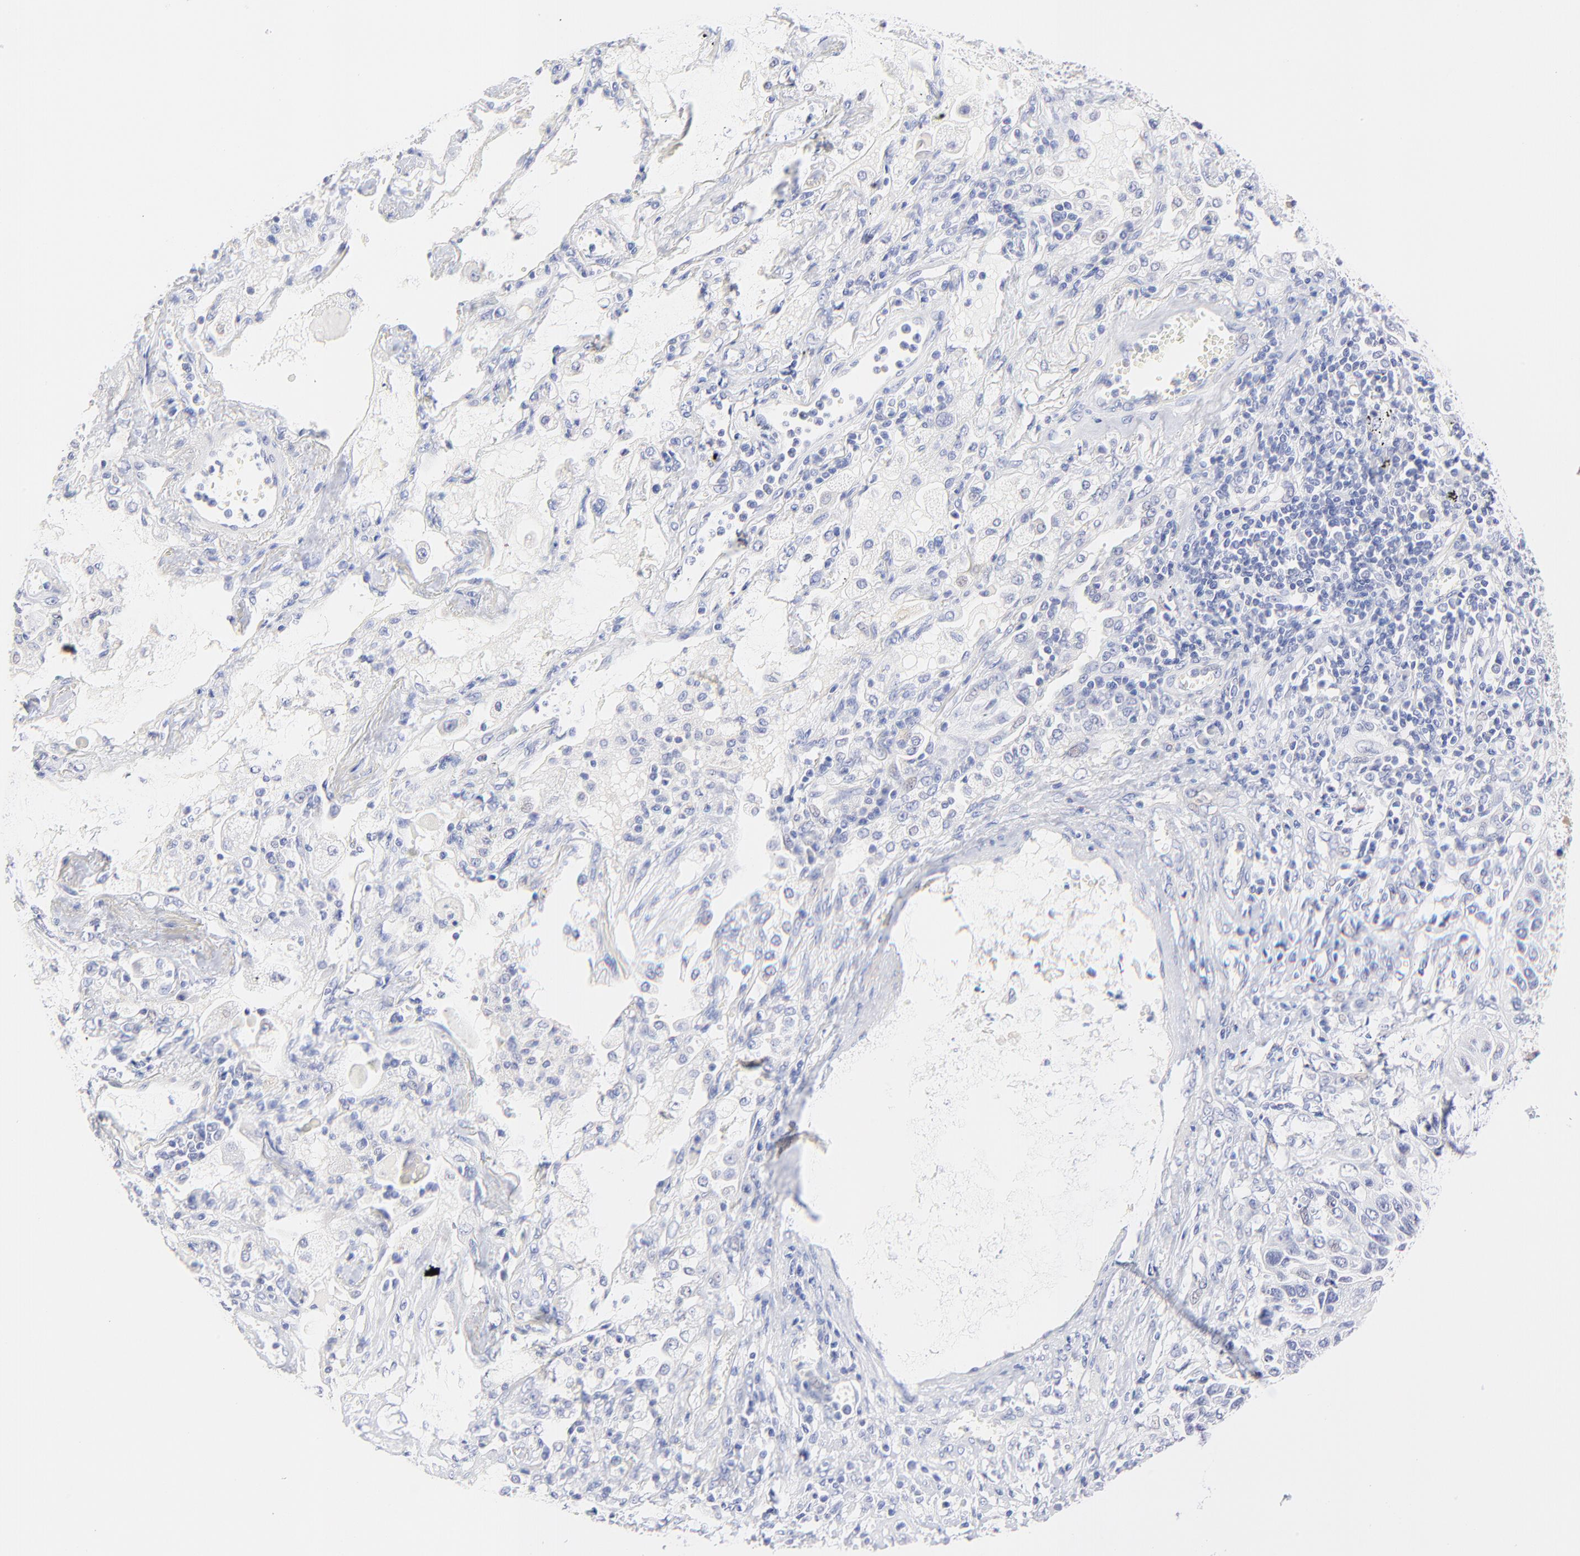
{"staining": {"intensity": "negative", "quantity": "none", "location": "none"}, "tissue": "lung cancer", "cell_type": "Tumor cells", "image_type": "cancer", "snomed": [{"axis": "morphology", "description": "Squamous cell carcinoma, NOS"}, {"axis": "topography", "description": "Lung"}], "caption": "There is no significant staining in tumor cells of lung squamous cell carcinoma. The staining is performed using DAB brown chromogen with nuclei counter-stained in using hematoxylin.", "gene": "EBP", "patient": {"sex": "female", "age": 76}}